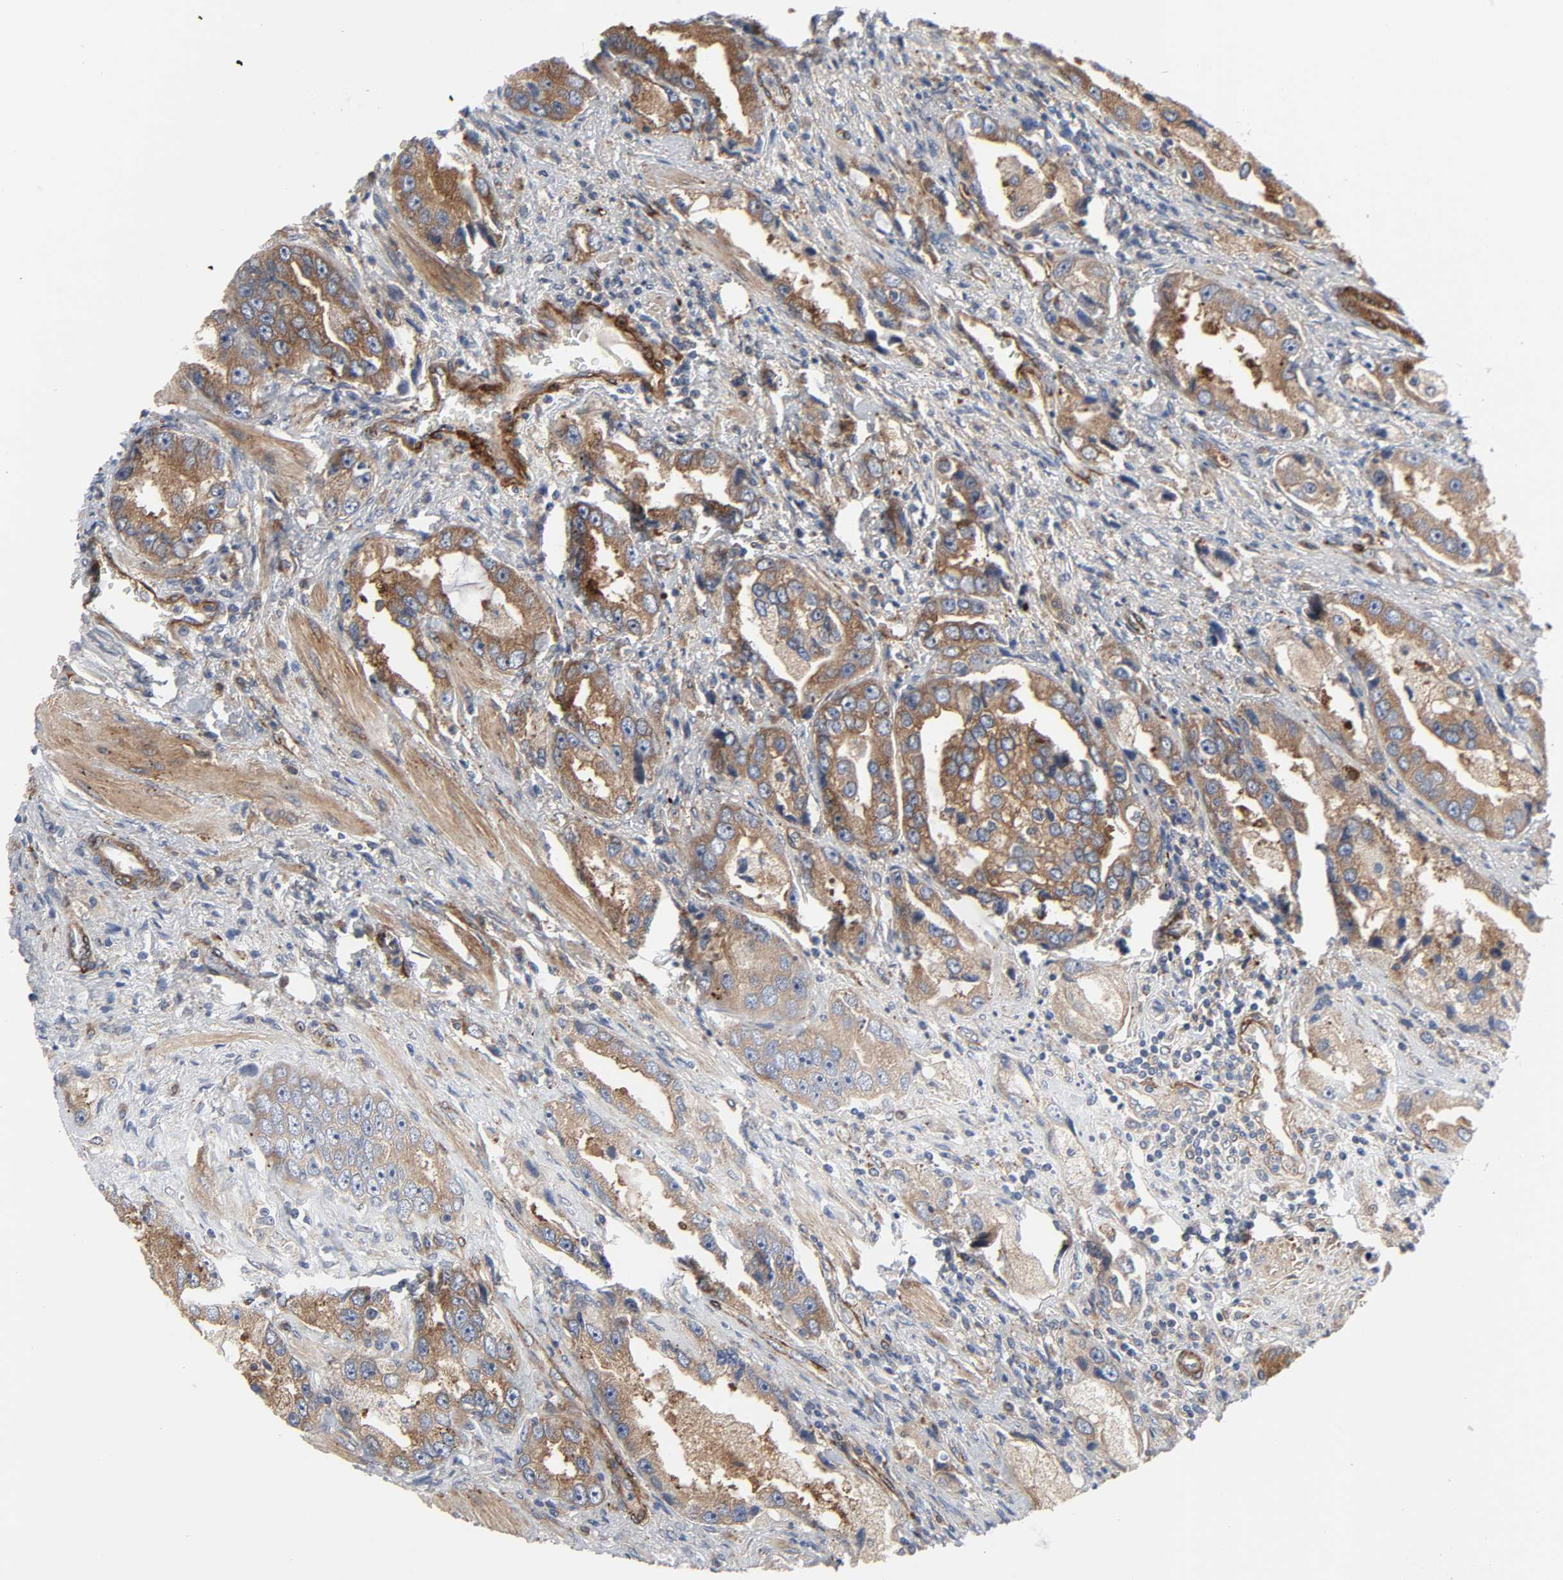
{"staining": {"intensity": "moderate", "quantity": ">75%", "location": "cytoplasmic/membranous"}, "tissue": "prostate cancer", "cell_type": "Tumor cells", "image_type": "cancer", "snomed": [{"axis": "morphology", "description": "Adenocarcinoma, High grade"}, {"axis": "topography", "description": "Prostate"}], "caption": "This micrograph shows IHC staining of adenocarcinoma (high-grade) (prostate), with medium moderate cytoplasmic/membranous positivity in about >75% of tumor cells.", "gene": "ARHGAP1", "patient": {"sex": "male", "age": 63}}